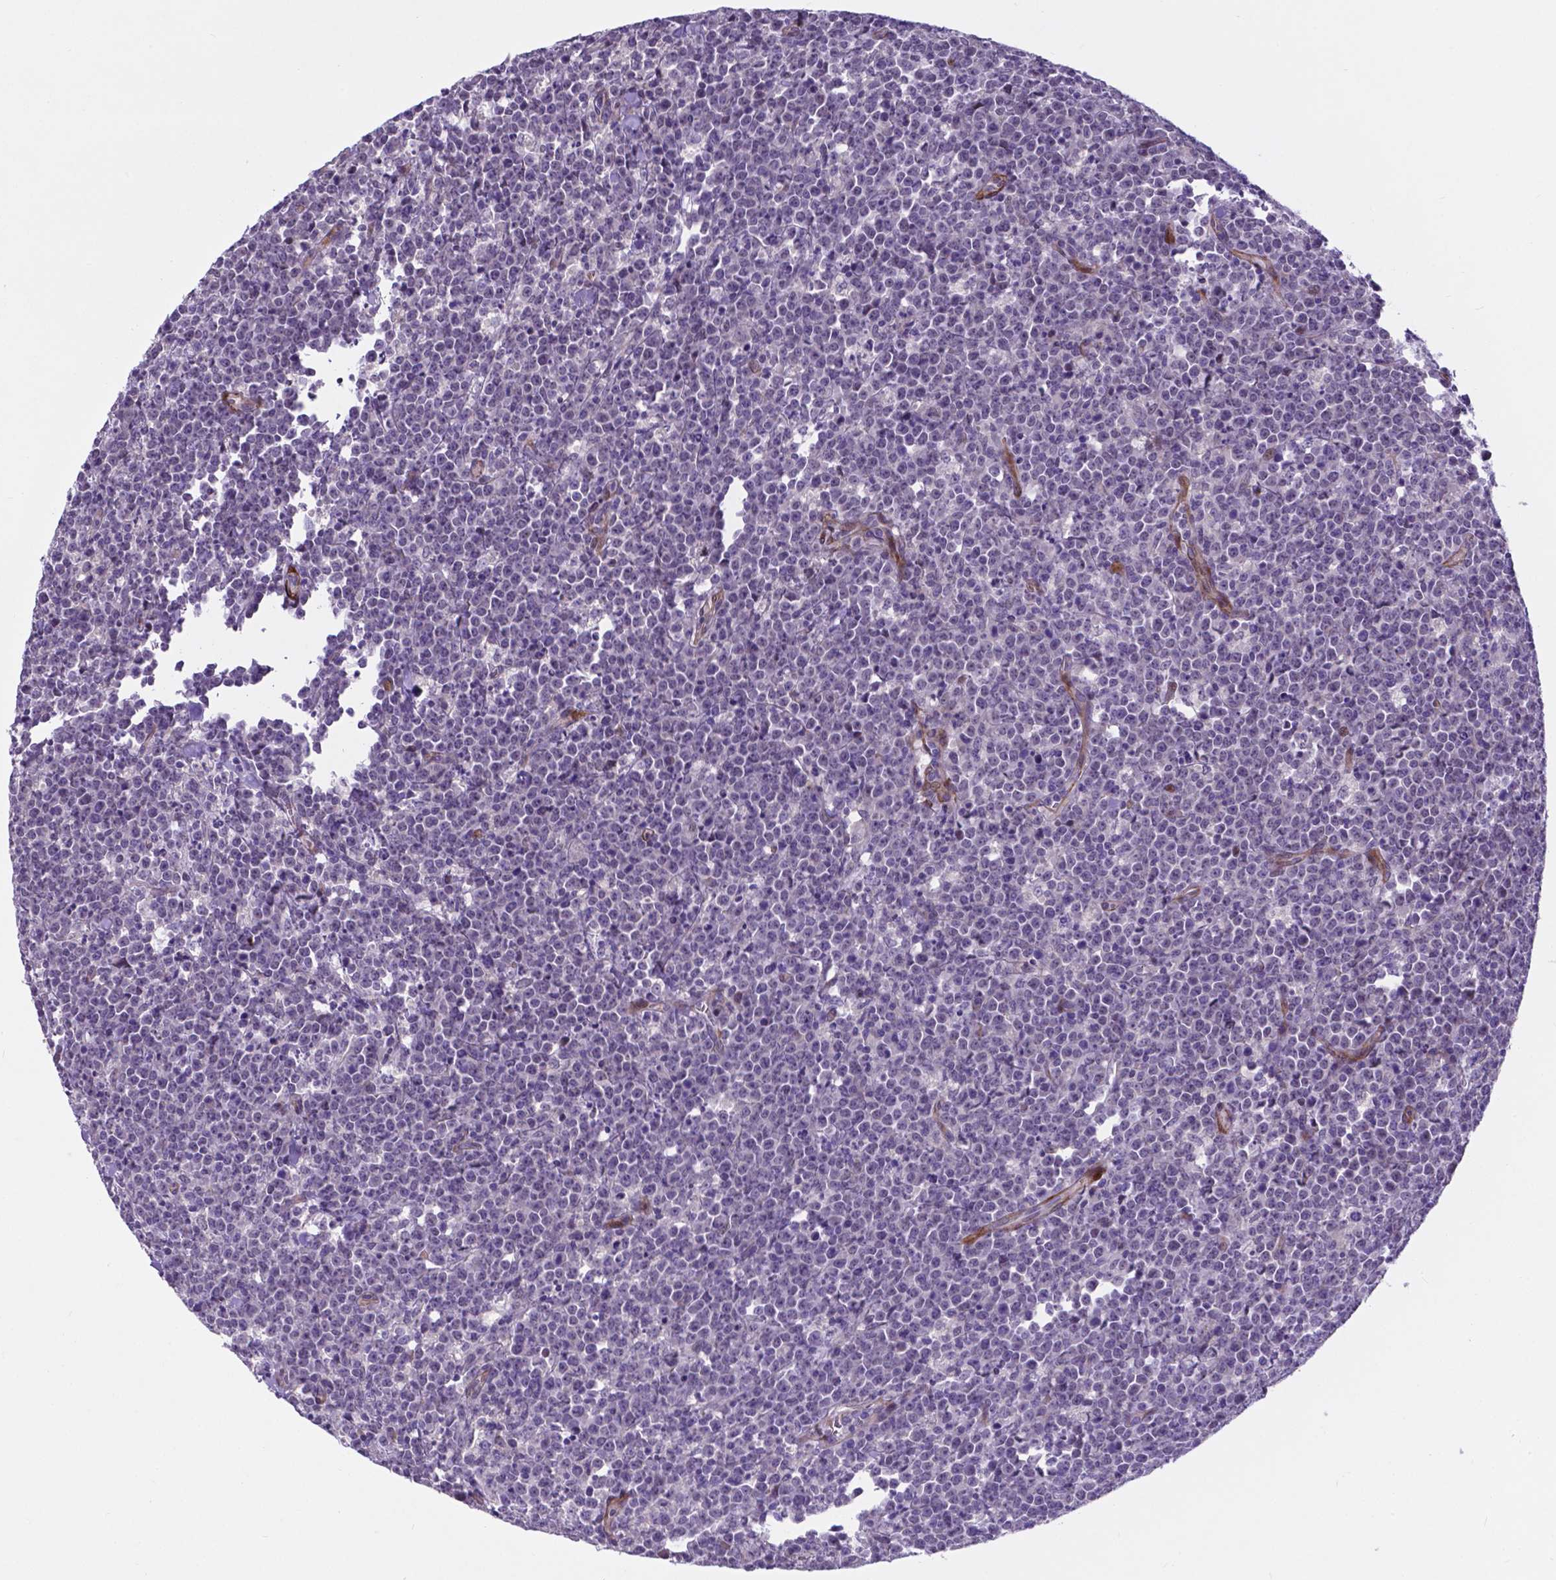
{"staining": {"intensity": "negative", "quantity": "none", "location": "none"}, "tissue": "lymphoma", "cell_type": "Tumor cells", "image_type": "cancer", "snomed": [{"axis": "morphology", "description": "Malignant lymphoma, non-Hodgkin's type, High grade"}, {"axis": "topography", "description": "Small intestine"}], "caption": "Tumor cells show no significant protein positivity in high-grade malignant lymphoma, non-Hodgkin's type.", "gene": "PFKFB4", "patient": {"sex": "female", "age": 56}}